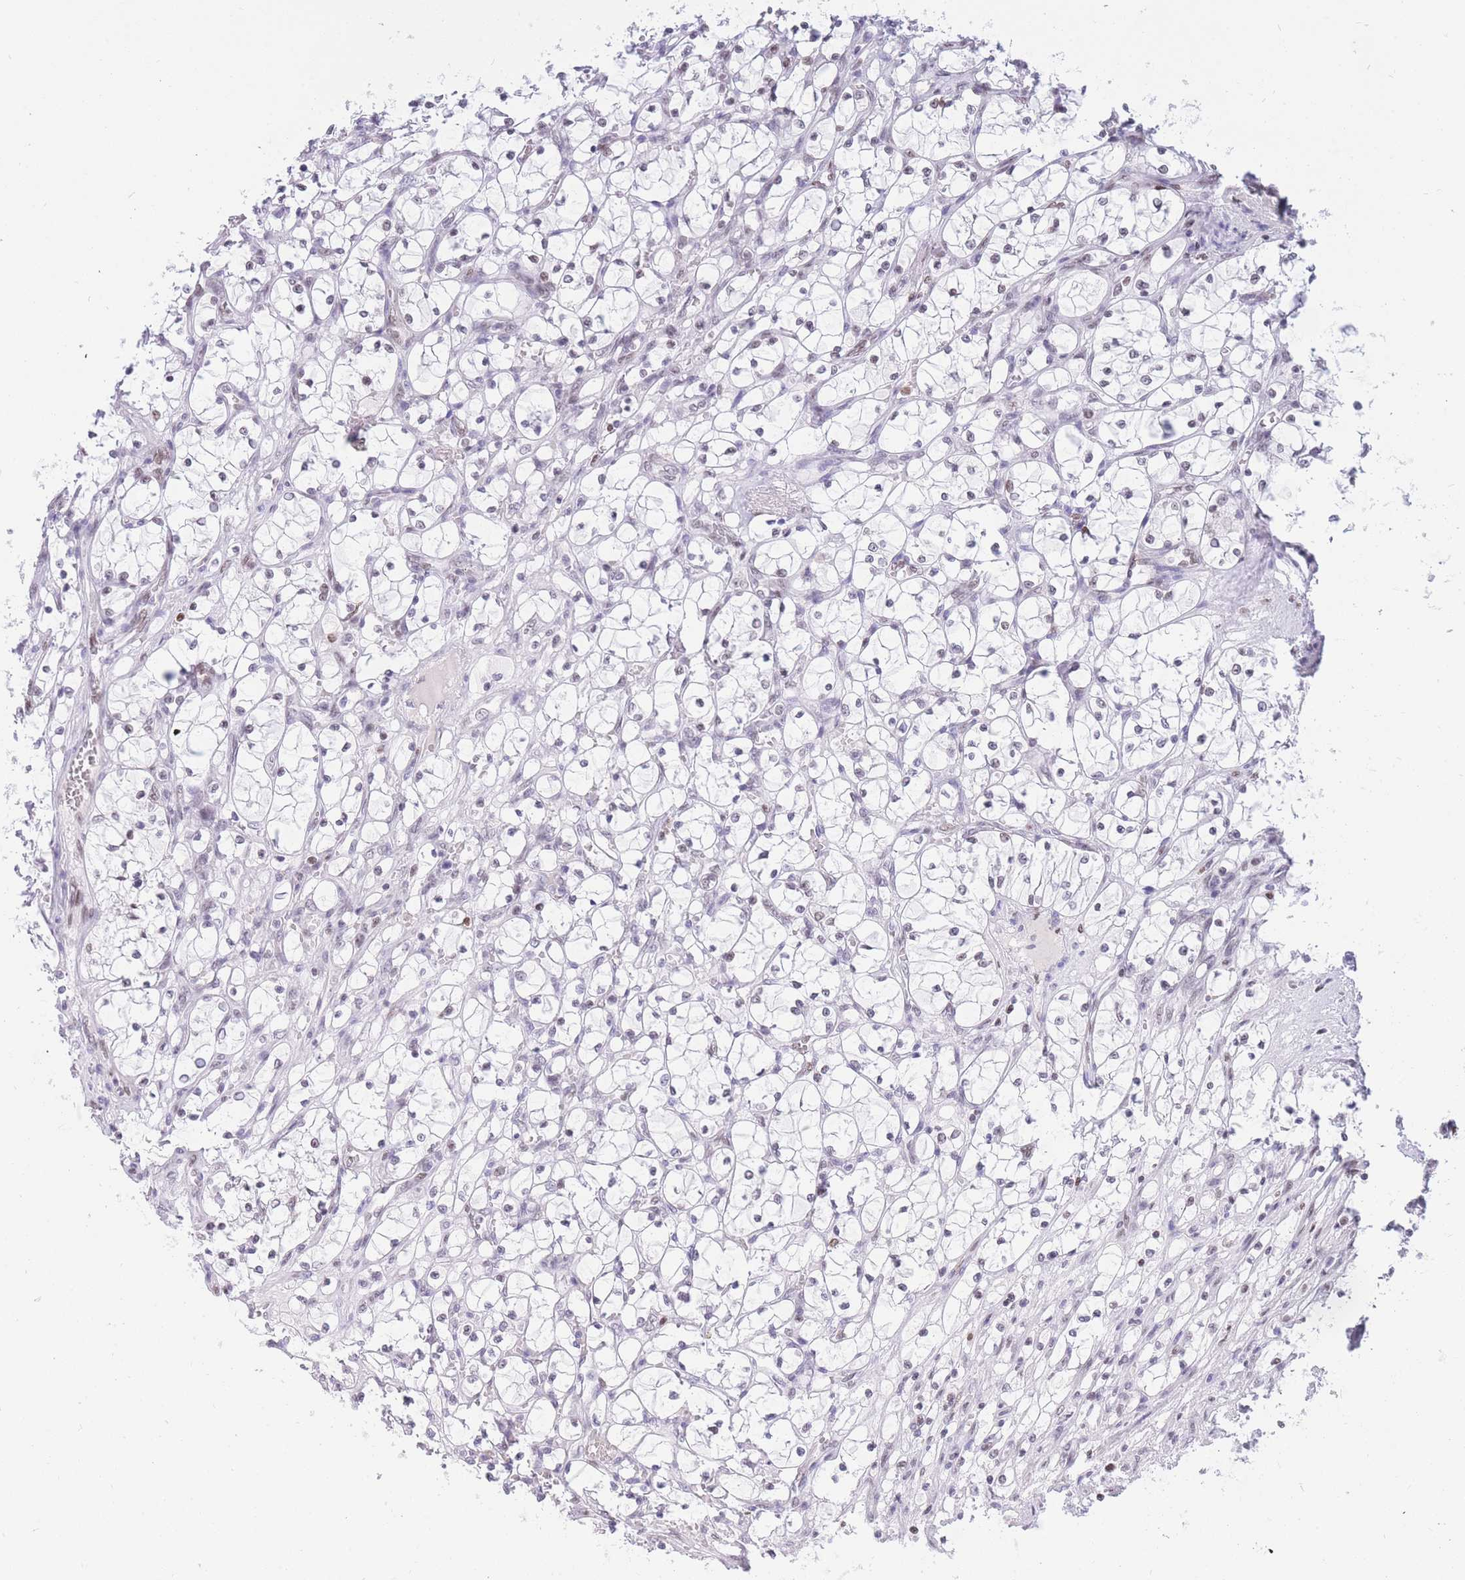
{"staining": {"intensity": "weak", "quantity": "<25%", "location": "nuclear"}, "tissue": "renal cancer", "cell_type": "Tumor cells", "image_type": "cancer", "snomed": [{"axis": "morphology", "description": "Adenocarcinoma, NOS"}, {"axis": "topography", "description": "Kidney"}], "caption": "This is an immunohistochemistry (IHC) micrograph of renal cancer (adenocarcinoma). There is no positivity in tumor cells.", "gene": "HMGN1", "patient": {"sex": "female", "age": 69}}